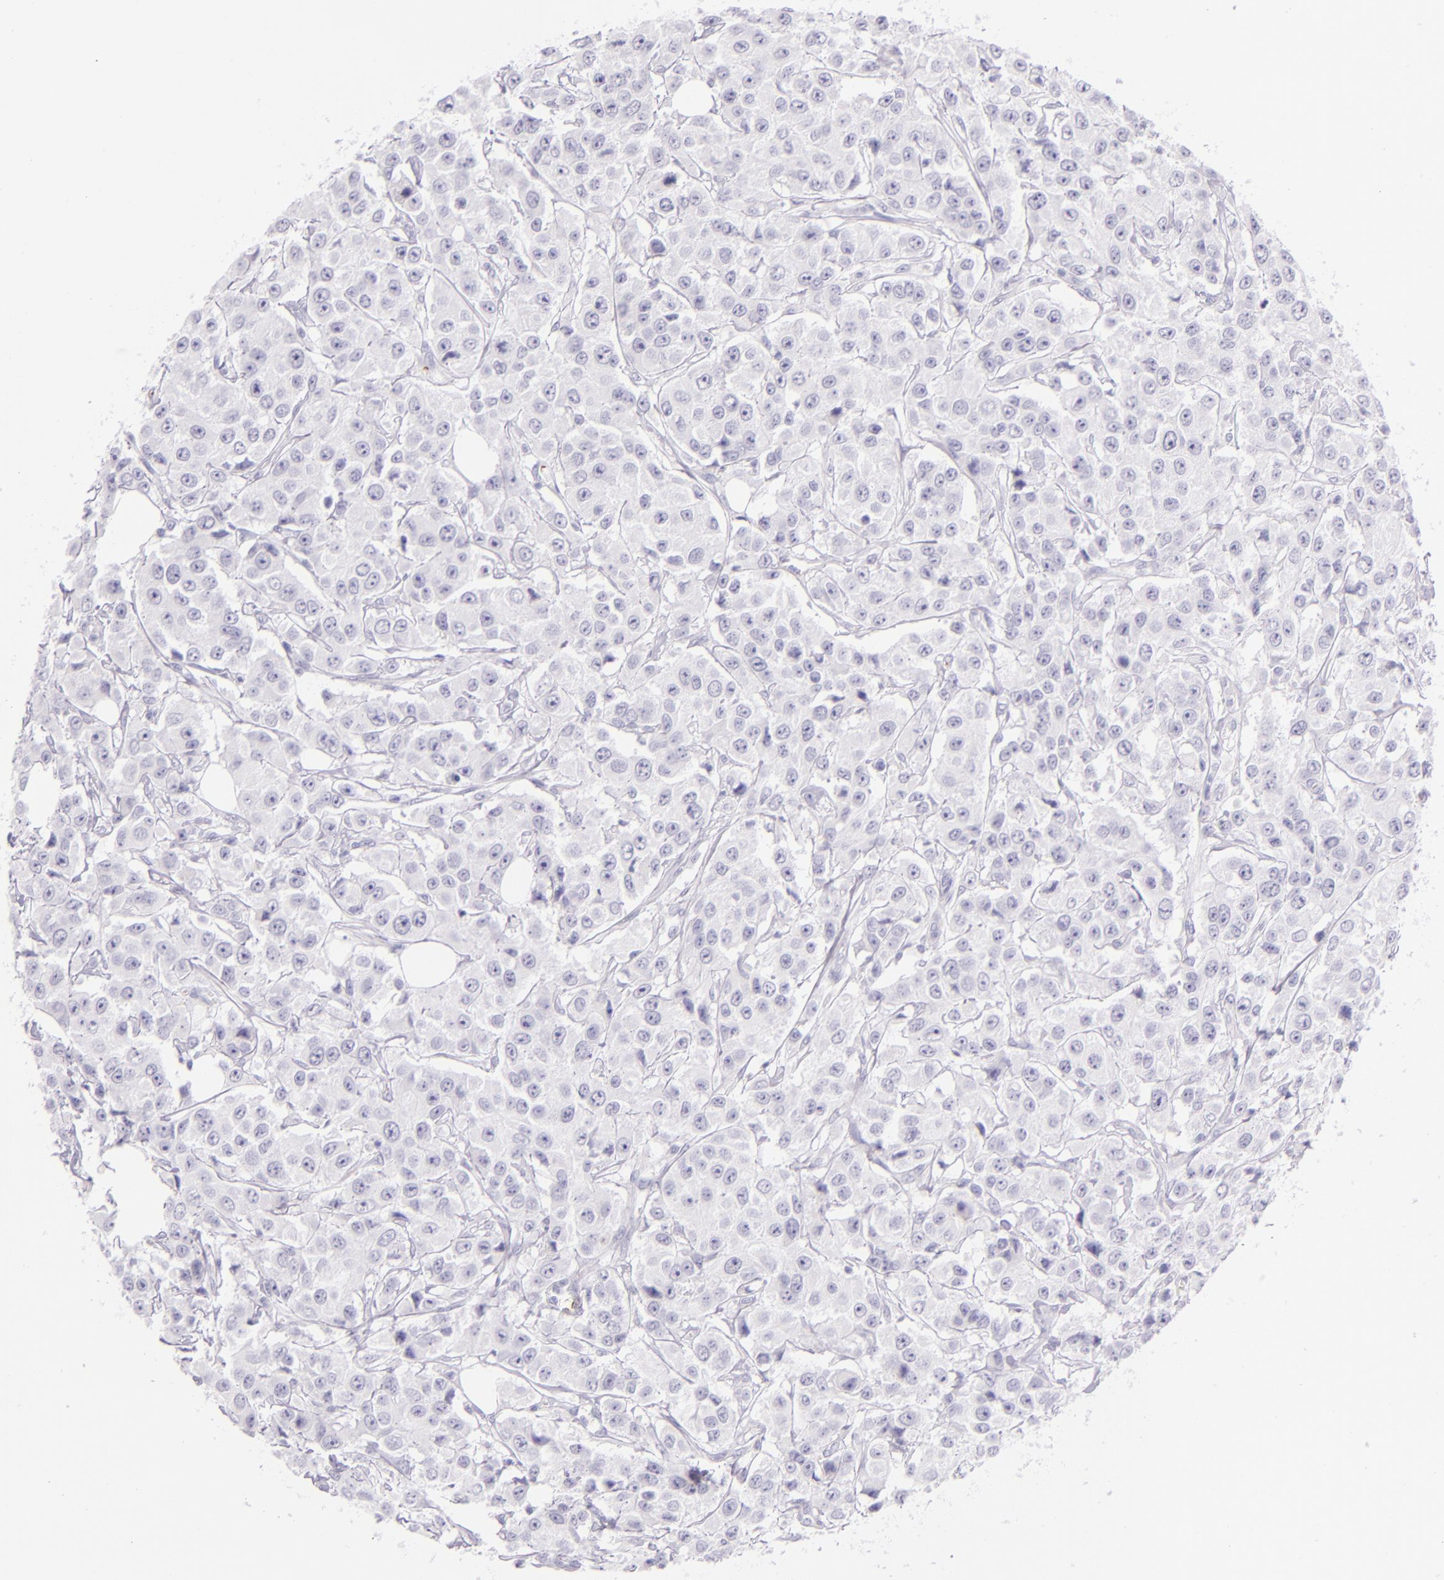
{"staining": {"intensity": "negative", "quantity": "none", "location": "none"}, "tissue": "breast cancer", "cell_type": "Tumor cells", "image_type": "cancer", "snomed": [{"axis": "morphology", "description": "Duct carcinoma"}, {"axis": "topography", "description": "Breast"}], "caption": "A photomicrograph of human breast cancer (invasive ductal carcinoma) is negative for staining in tumor cells.", "gene": "SELP", "patient": {"sex": "female", "age": 58}}